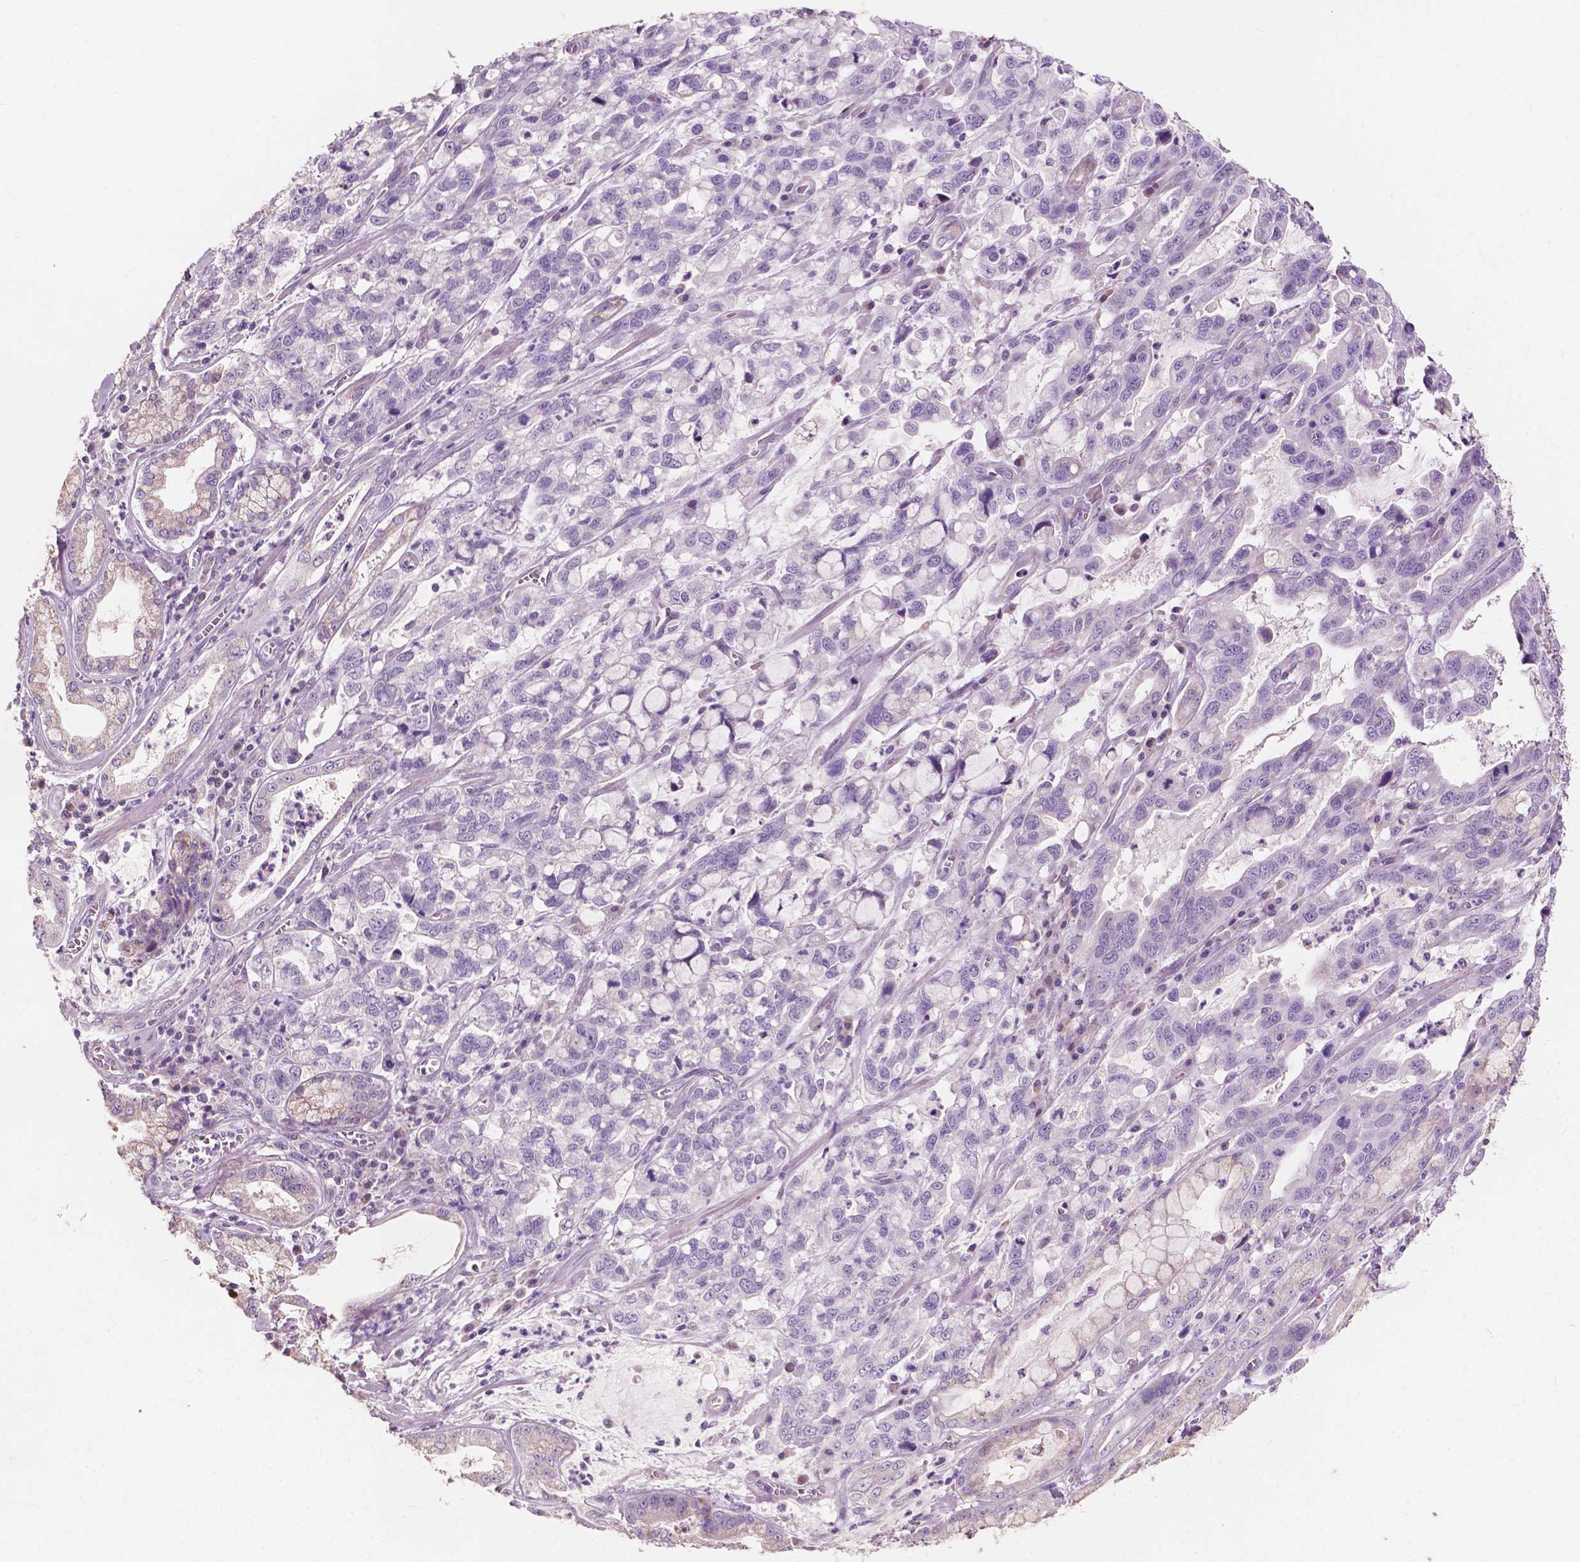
{"staining": {"intensity": "negative", "quantity": "none", "location": "none"}, "tissue": "stomach cancer", "cell_type": "Tumor cells", "image_type": "cancer", "snomed": [{"axis": "morphology", "description": "Adenocarcinoma, NOS"}, {"axis": "topography", "description": "Stomach, lower"}], "caption": "Immunohistochemistry of human stomach adenocarcinoma shows no positivity in tumor cells. The staining is performed using DAB brown chromogen with nuclei counter-stained in using hematoxylin.", "gene": "NDUFS1", "patient": {"sex": "female", "age": 76}}